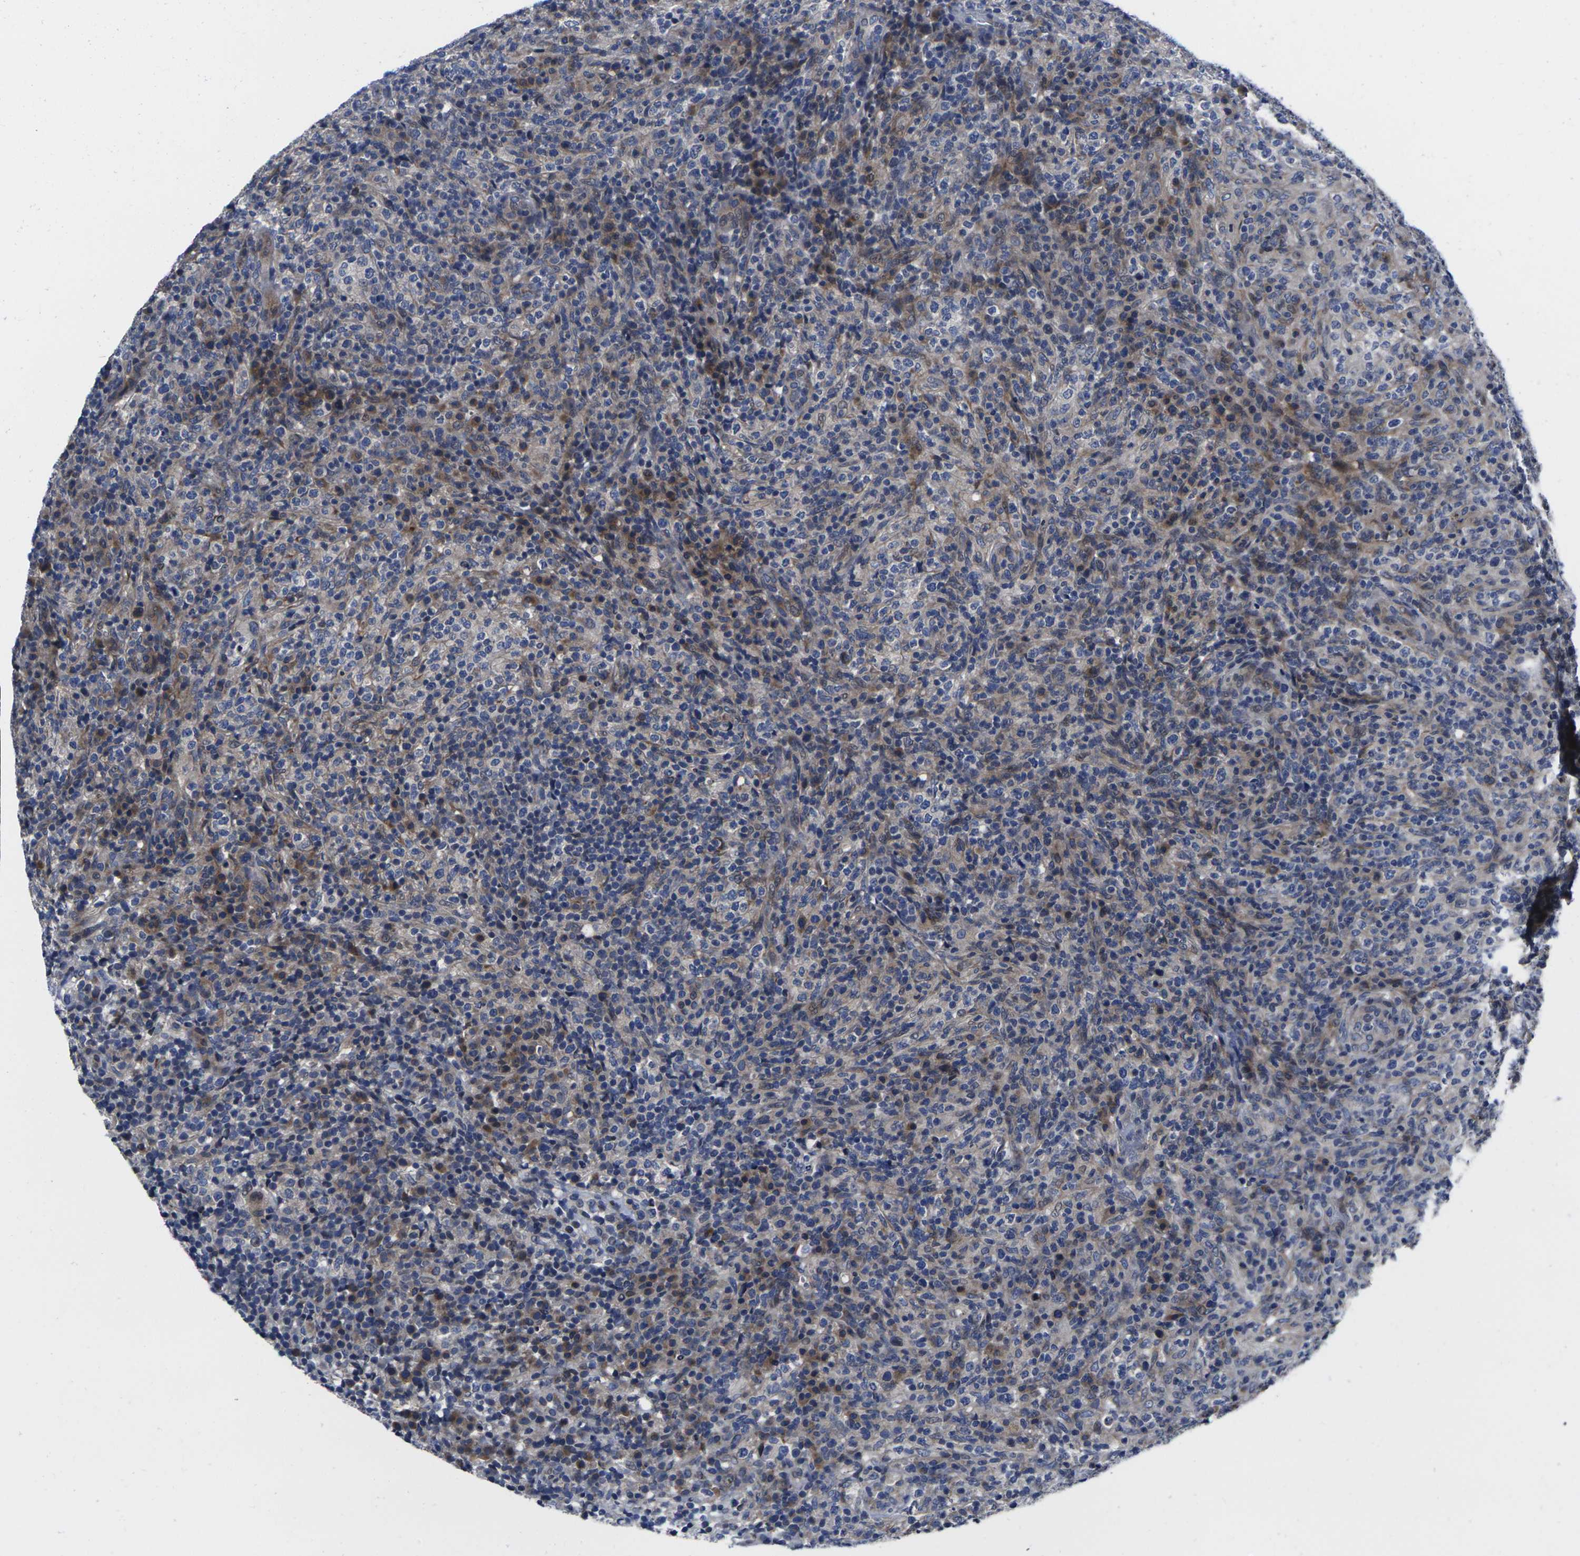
{"staining": {"intensity": "weak", "quantity": "<25%", "location": "cytoplasmic/membranous"}, "tissue": "lymphoma", "cell_type": "Tumor cells", "image_type": "cancer", "snomed": [{"axis": "morphology", "description": "Malignant lymphoma, non-Hodgkin's type, High grade"}, {"axis": "topography", "description": "Lymph node"}], "caption": "An immunohistochemistry (IHC) image of high-grade malignant lymphoma, non-Hodgkin's type is shown. There is no staining in tumor cells of high-grade malignant lymphoma, non-Hodgkin's type.", "gene": "CYP2C8", "patient": {"sex": "female", "age": 76}}